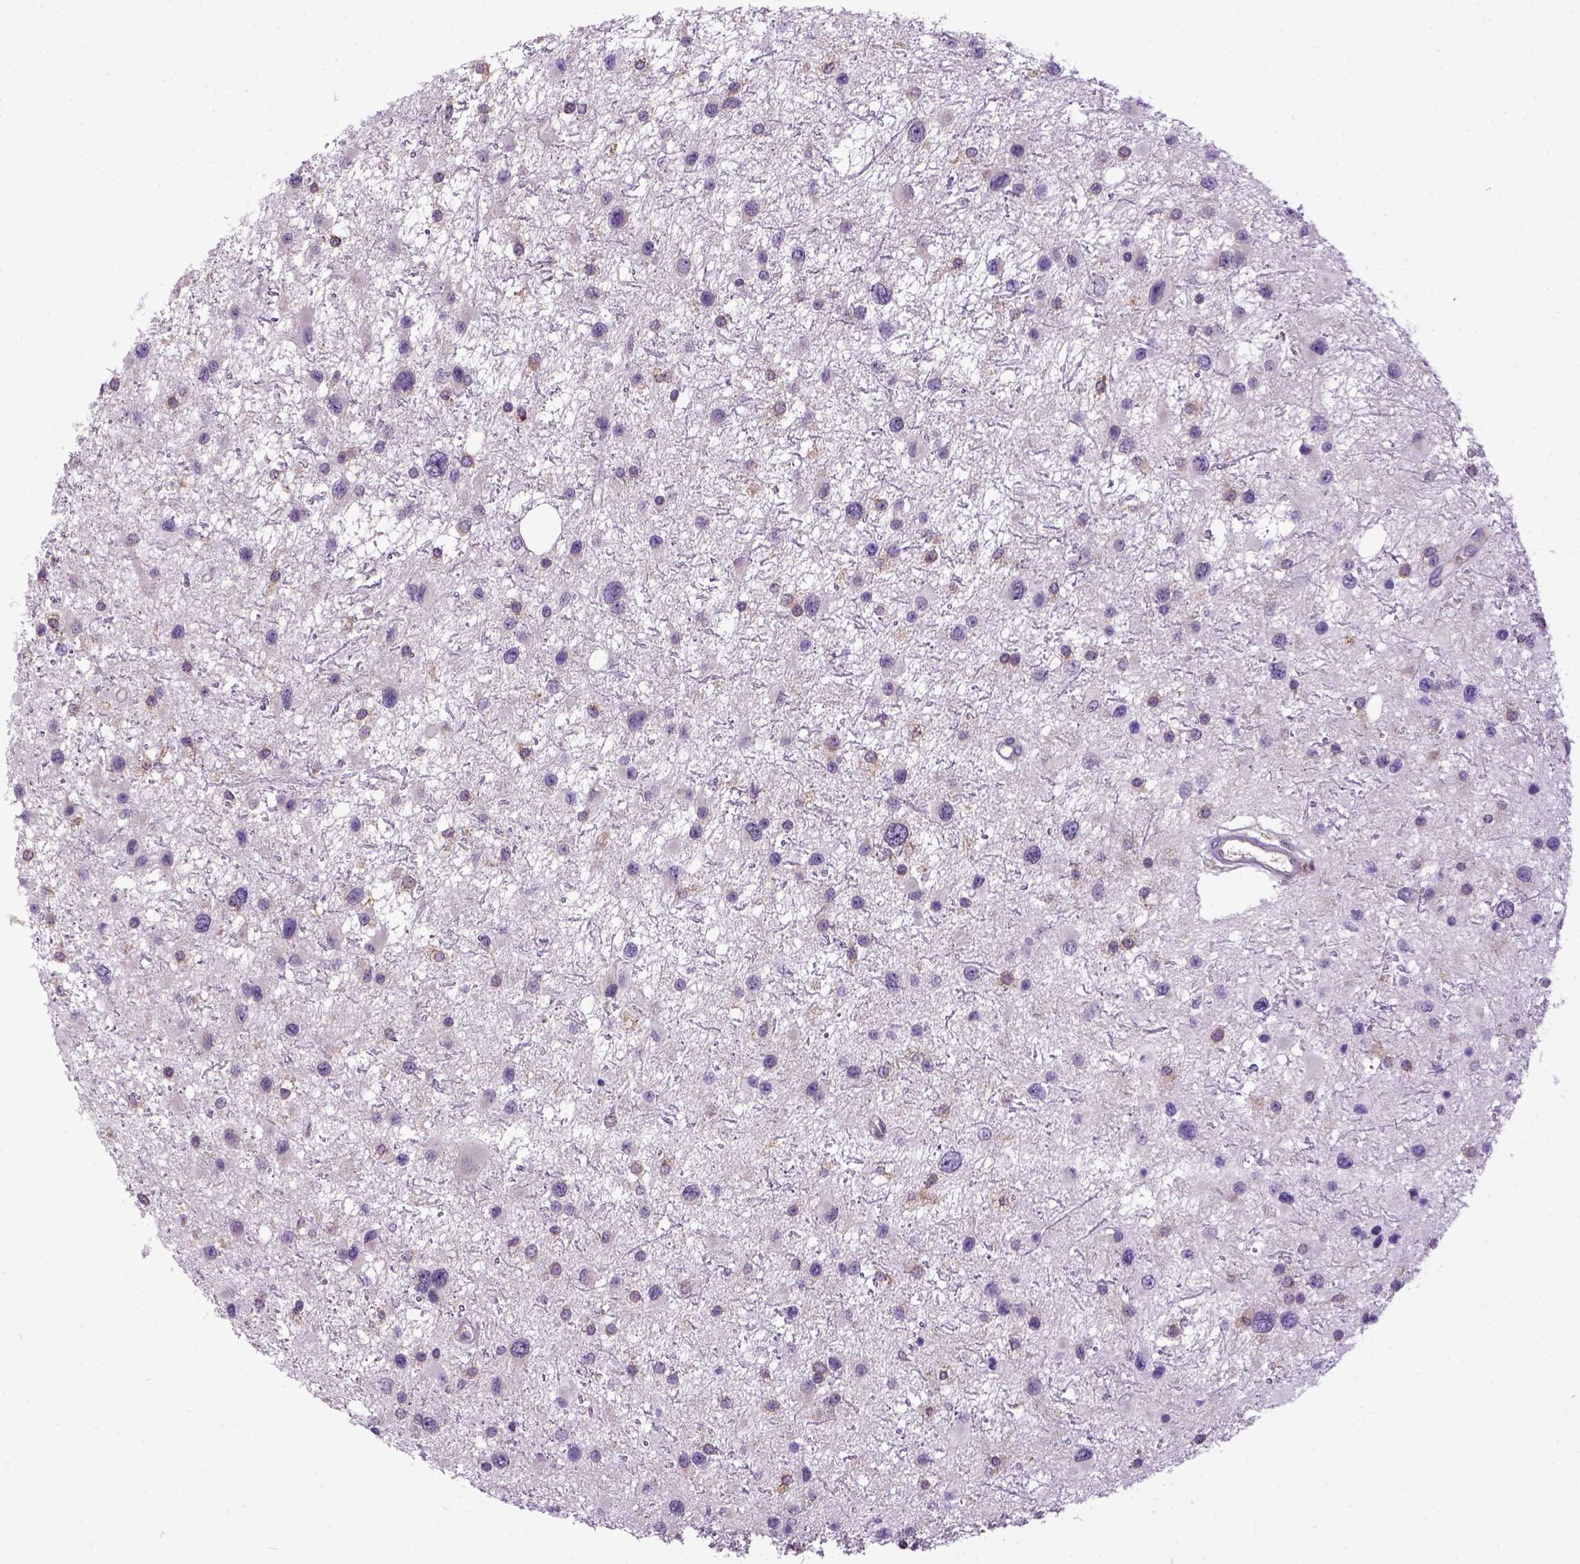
{"staining": {"intensity": "weak", "quantity": "25%-75%", "location": "cytoplasmic/membranous"}, "tissue": "glioma", "cell_type": "Tumor cells", "image_type": "cancer", "snomed": [{"axis": "morphology", "description": "Glioma, malignant, Low grade"}, {"axis": "topography", "description": "Brain"}], "caption": "Weak cytoplasmic/membranous expression for a protein is seen in approximately 25%-75% of tumor cells of malignant glioma (low-grade) using IHC.", "gene": "NEK5", "patient": {"sex": "female", "age": 32}}